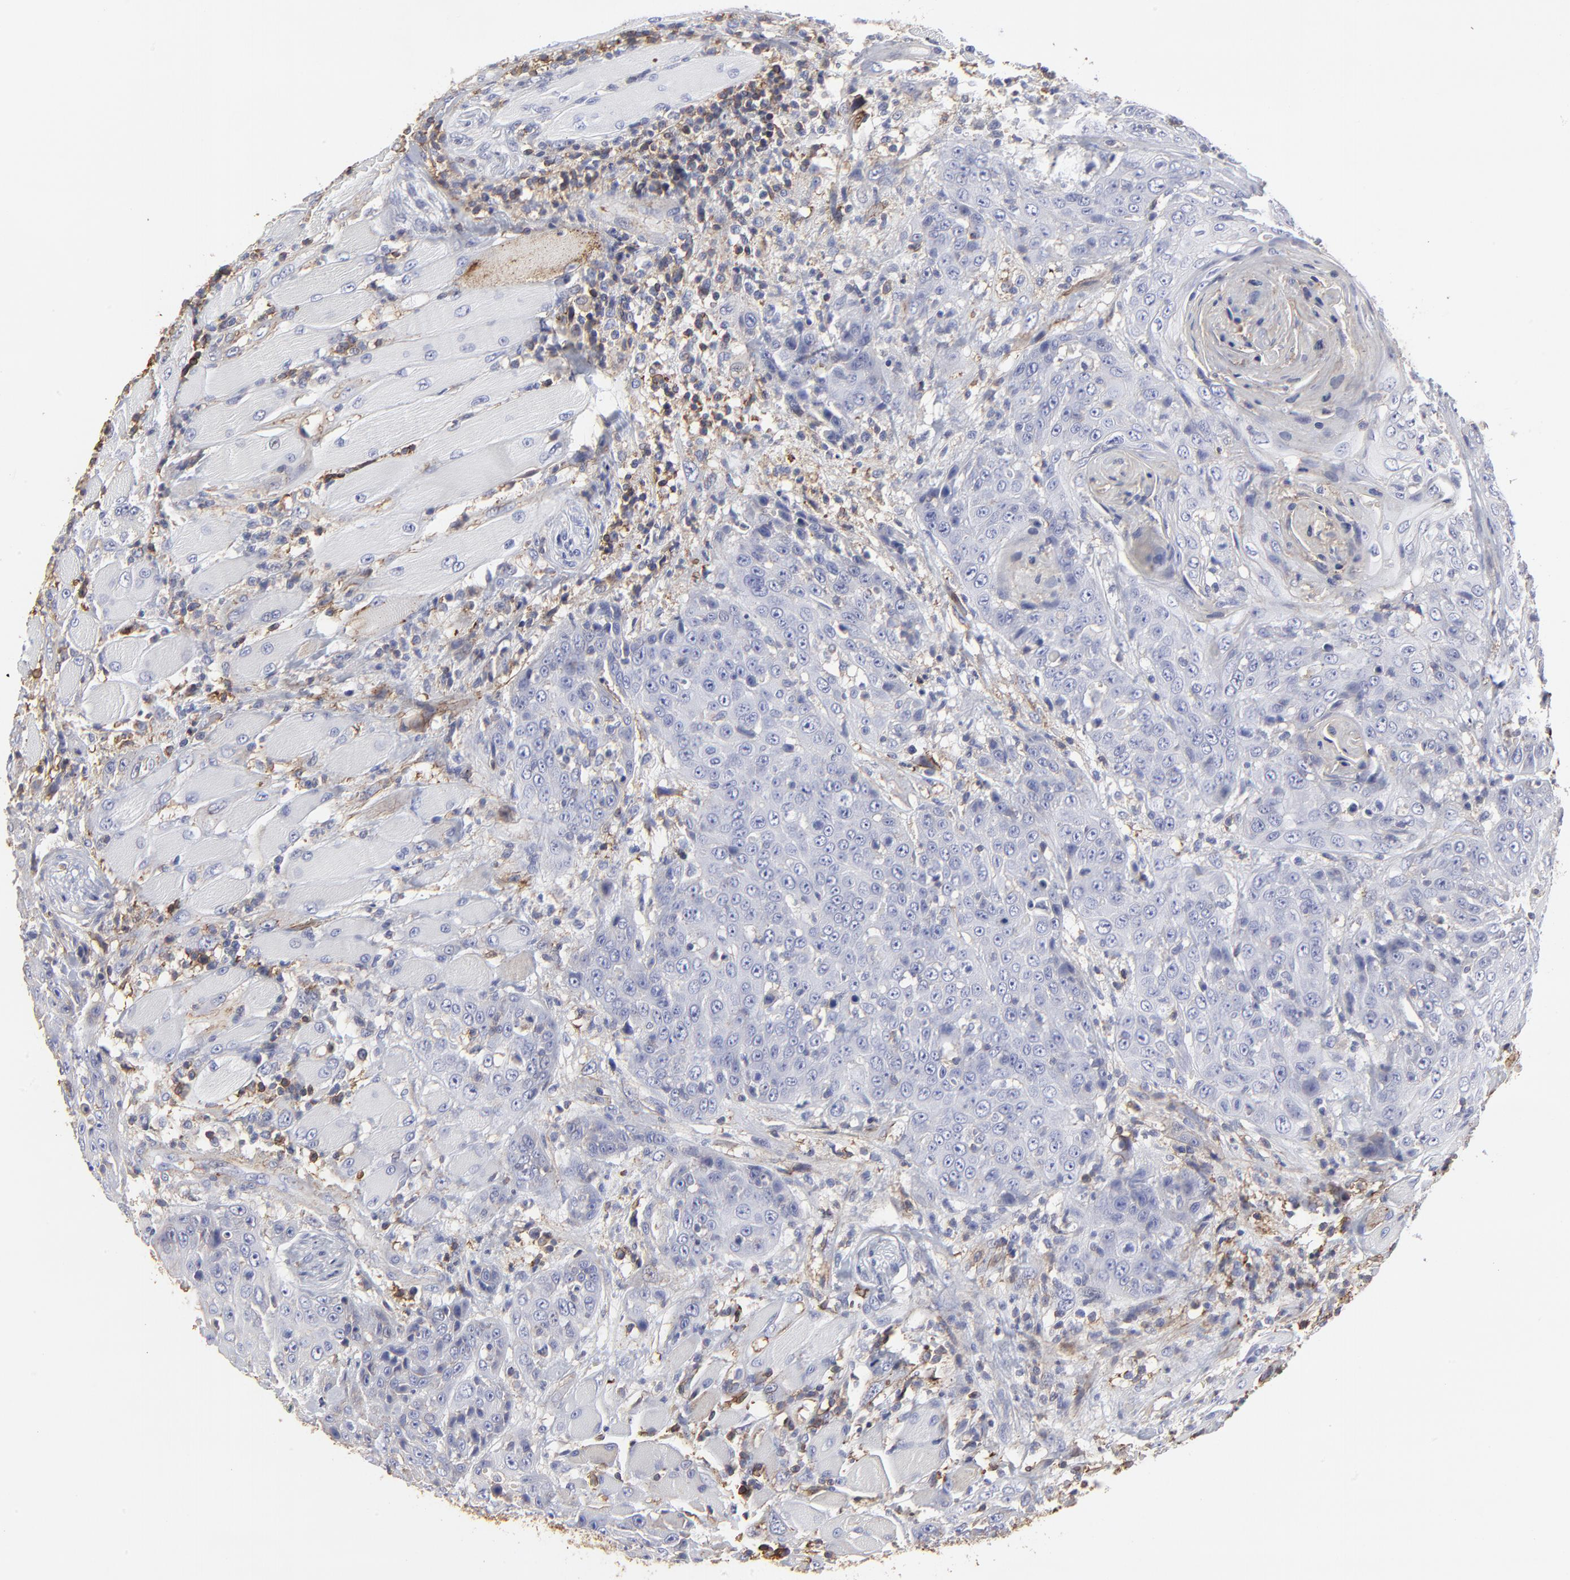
{"staining": {"intensity": "negative", "quantity": "none", "location": "none"}, "tissue": "head and neck cancer", "cell_type": "Tumor cells", "image_type": "cancer", "snomed": [{"axis": "morphology", "description": "Squamous cell carcinoma, NOS"}, {"axis": "topography", "description": "Head-Neck"}], "caption": "The IHC histopathology image has no significant staining in tumor cells of head and neck cancer tissue.", "gene": "ANXA6", "patient": {"sex": "female", "age": 84}}